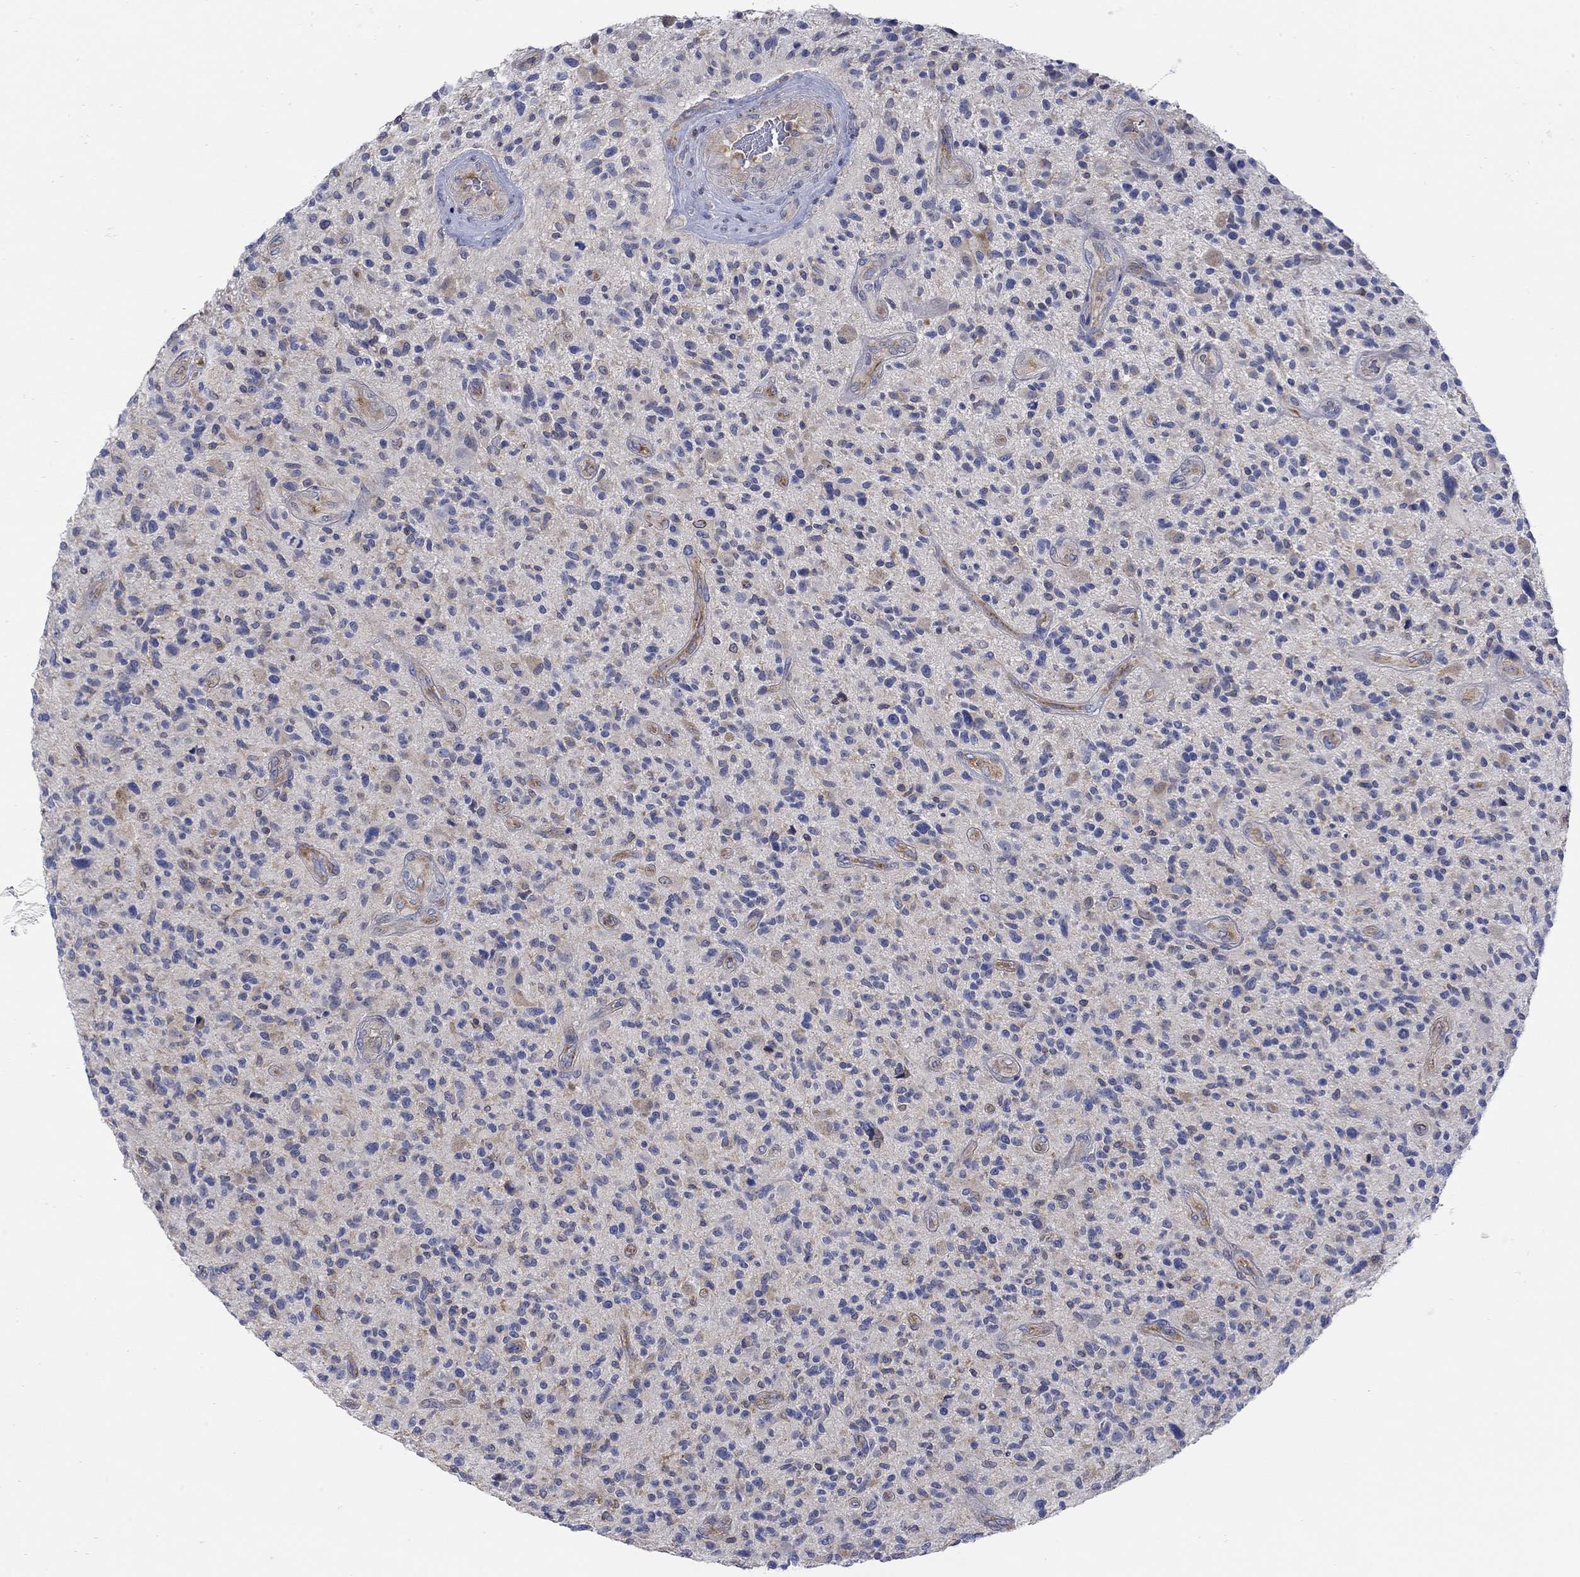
{"staining": {"intensity": "negative", "quantity": "none", "location": "none"}, "tissue": "glioma", "cell_type": "Tumor cells", "image_type": "cancer", "snomed": [{"axis": "morphology", "description": "Glioma, malignant, High grade"}, {"axis": "topography", "description": "Brain"}], "caption": "This is a micrograph of immunohistochemistry staining of malignant high-grade glioma, which shows no staining in tumor cells.", "gene": "TEKT3", "patient": {"sex": "male", "age": 47}}